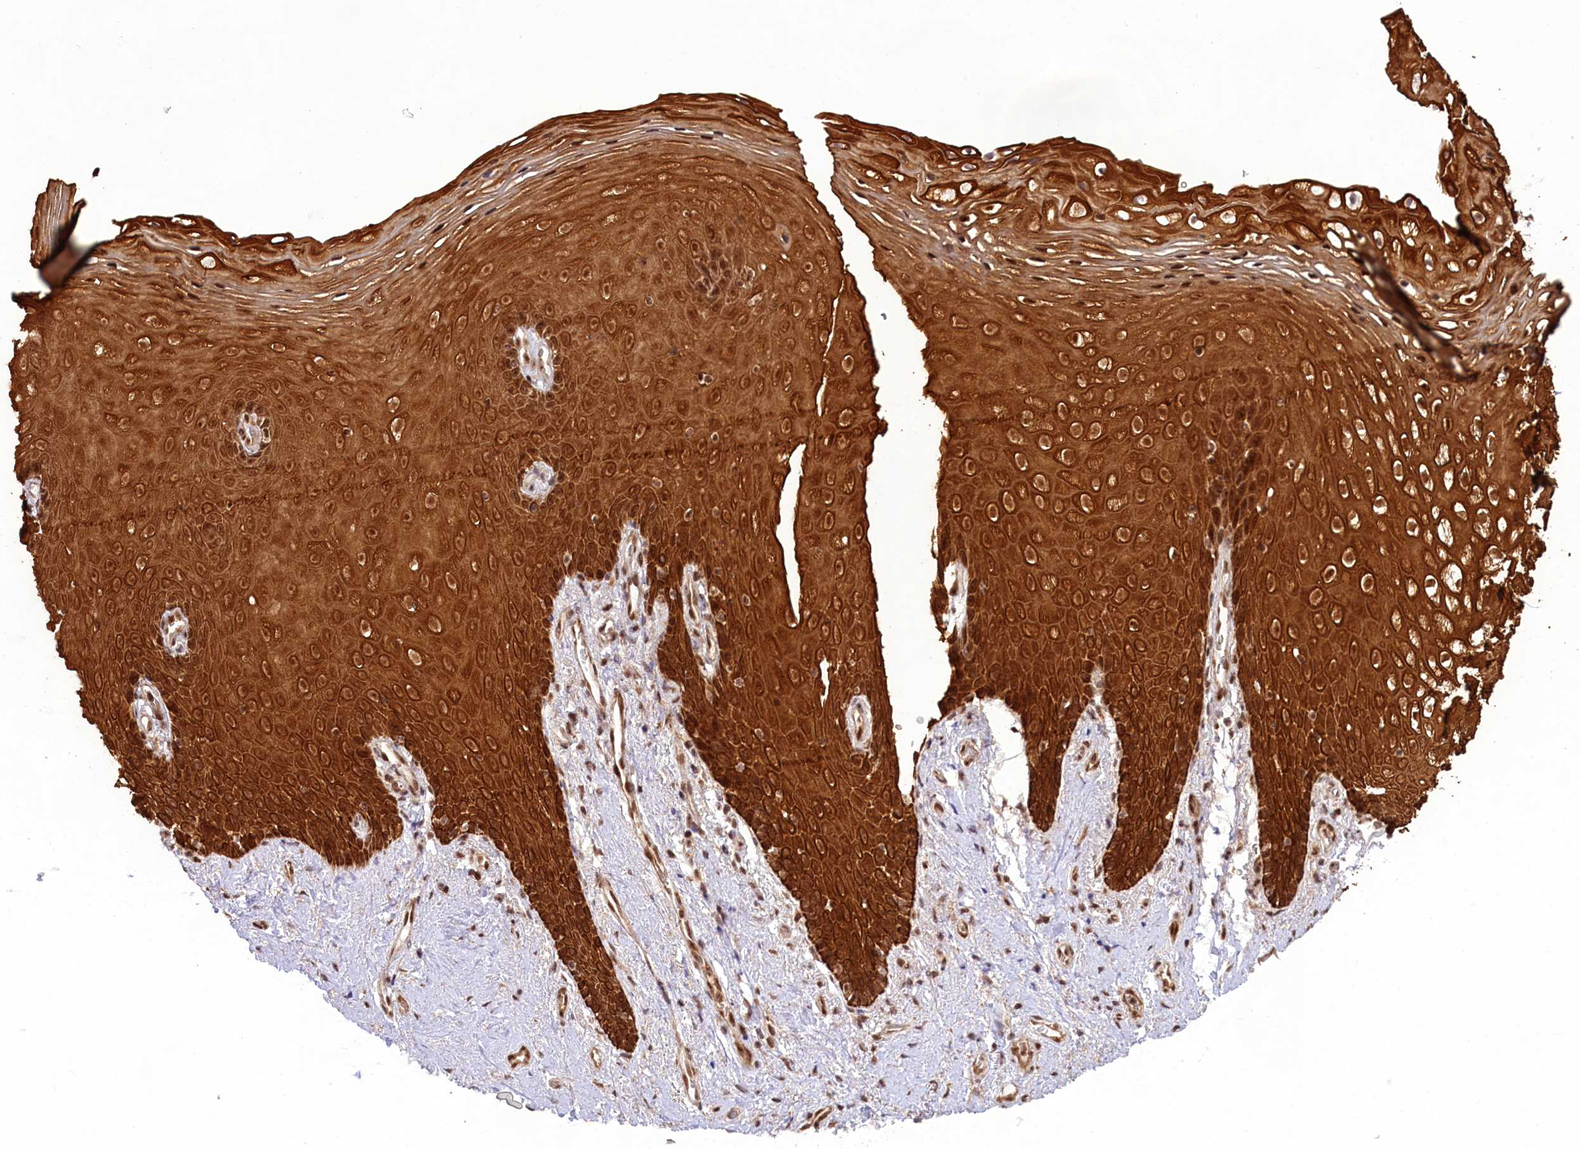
{"staining": {"intensity": "strong", "quantity": ">75%", "location": "cytoplasmic/membranous,nuclear"}, "tissue": "vagina", "cell_type": "Squamous epithelial cells", "image_type": "normal", "snomed": [{"axis": "morphology", "description": "Normal tissue, NOS"}, {"axis": "topography", "description": "Vagina"}], "caption": "DAB immunohistochemical staining of benign vagina reveals strong cytoplasmic/membranous,nuclear protein expression in about >75% of squamous epithelial cells.", "gene": "CARD8", "patient": {"sex": "female", "age": 60}}